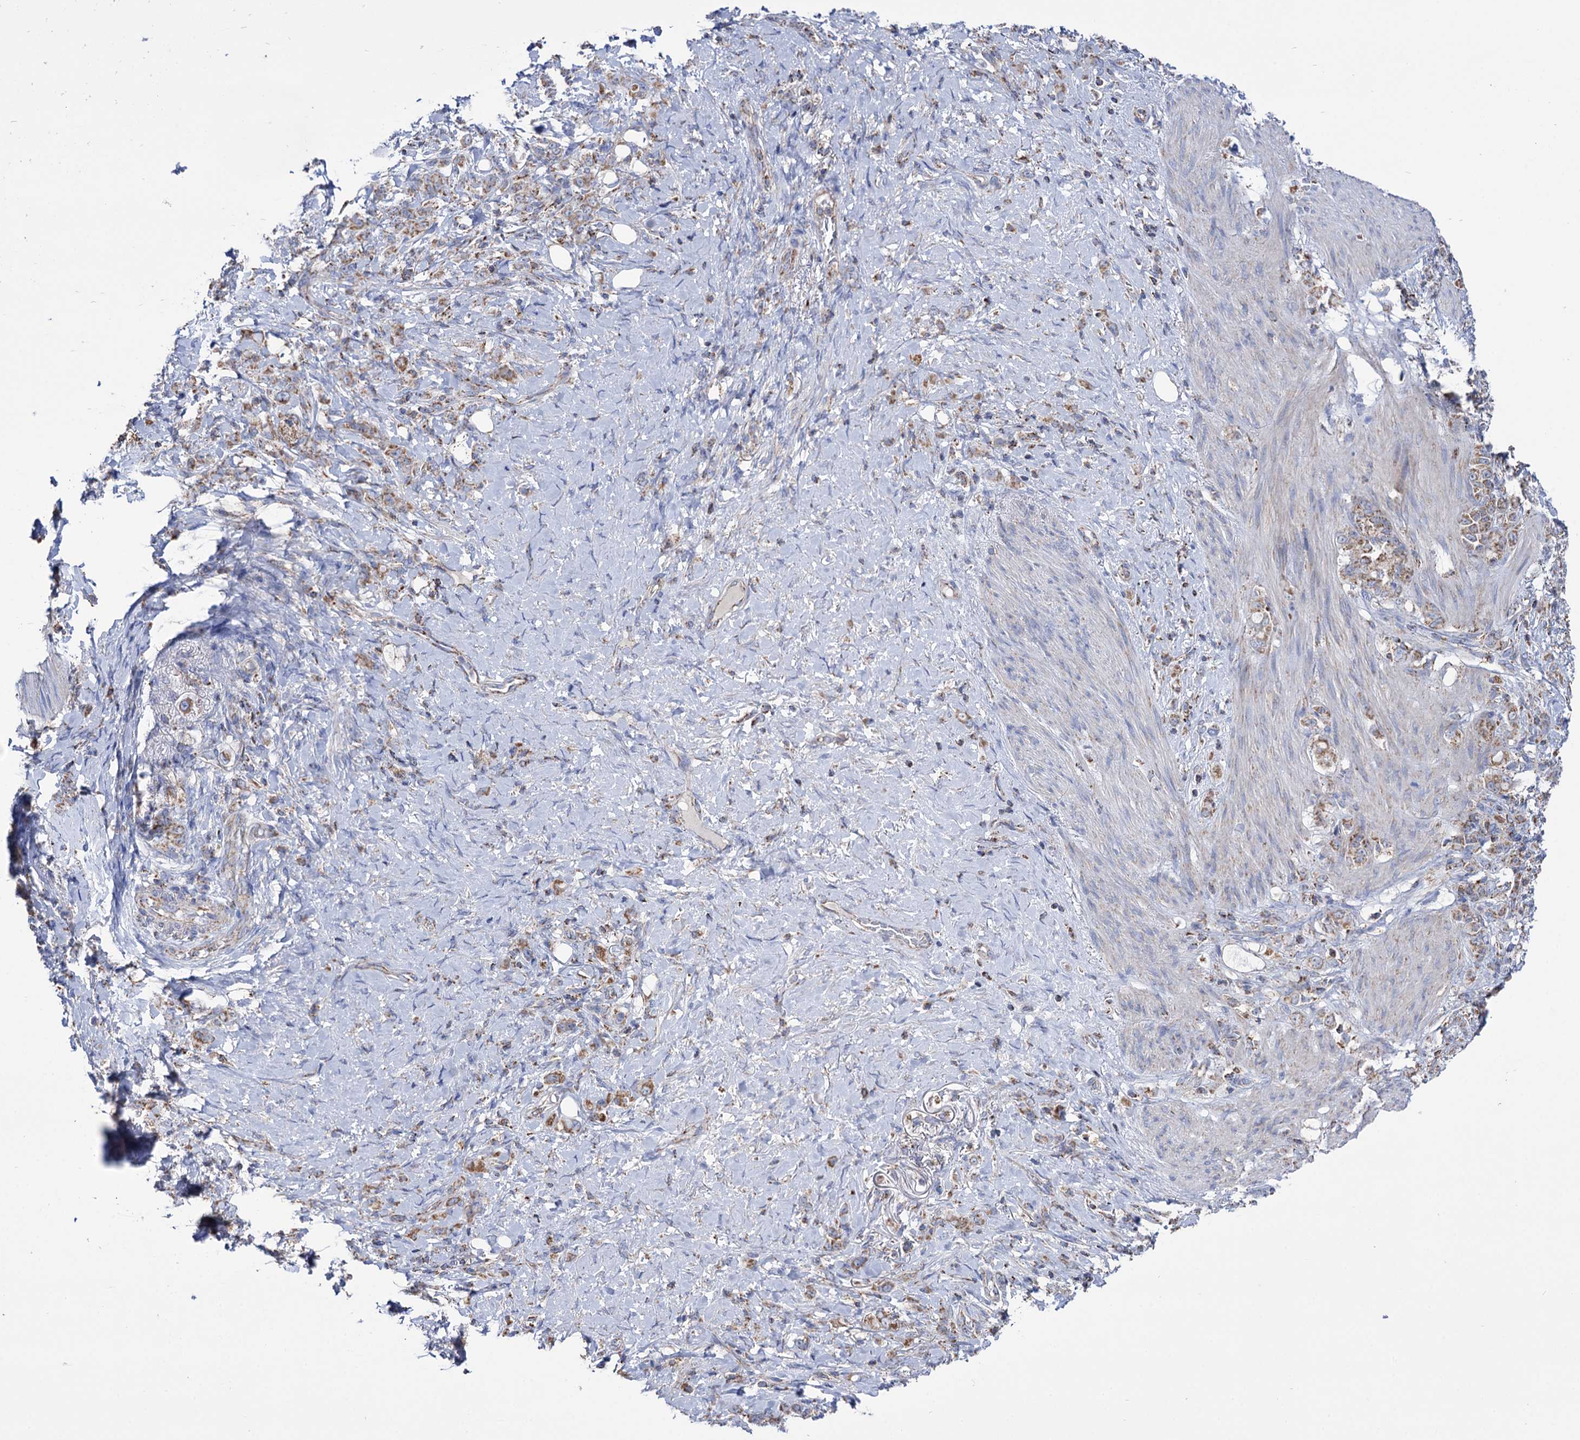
{"staining": {"intensity": "moderate", "quantity": ">75%", "location": "cytoplasmic/membranous"}, "tissue": "stomach cancer", "cell_type": "Tumor cells", "image_type": "cancer", "snomed": [{"axis": "morphology", "description": "Adenocarcinoma, NOS"}, {"axis": "topography", "description": "Stomach"}], "caption": "The histopathology image exhibits a brown stain indicating the presence of a protein in the cytoplasmic/membranous of tumor cells in adenocarcinoma (stomach). The staining was performed using DAB, with brown indicating positive protein expression. Nuclei are stained blue with hematoxylin.", "gene": "ABHD10", "patient": {"sex": "female", "age": 79}}